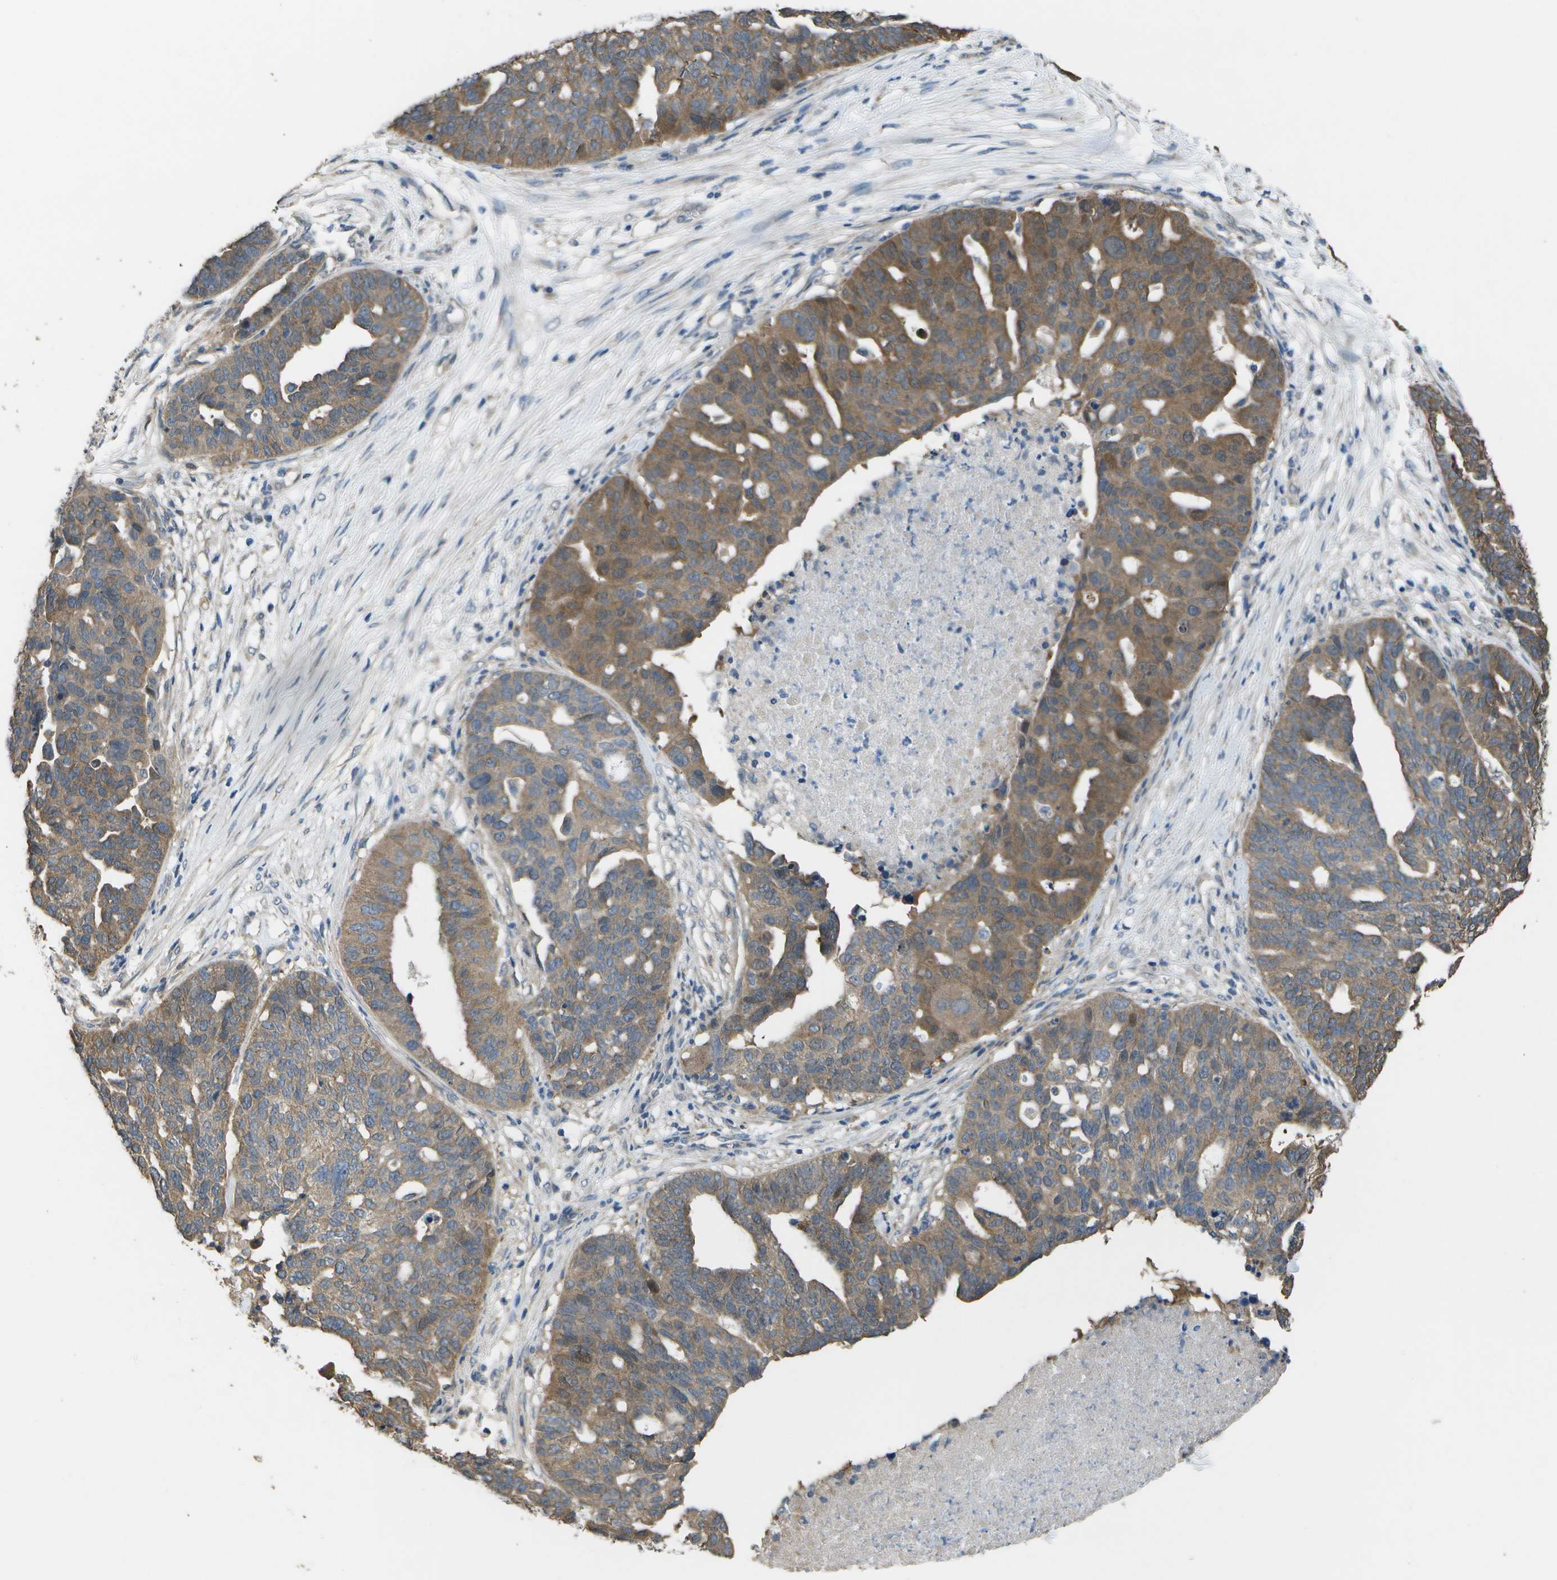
{"staining": {"intensity": "moderate", "quantity": ">75%", "location": "cytoplasmic/membranous"}, "tissue": "ovarian cancer", "cell_type": "Tumor cells", "image_type": "cancer", "snomed": [{"axis": "morphology", "description": "Cystadenocarcinoma, serous, NOS"}, {"axis": "topography", "description": "Ovary"}], "caption": "DAB immunohistochemical staining of ovarian cancer (serous cystadenocarcinoma) exhibits moderate cytoplasmic/membranous protein expression in about >75% of tumor cells.", "gene": "CLNS1A", "patient": {"sex": "female", "age": 59}}